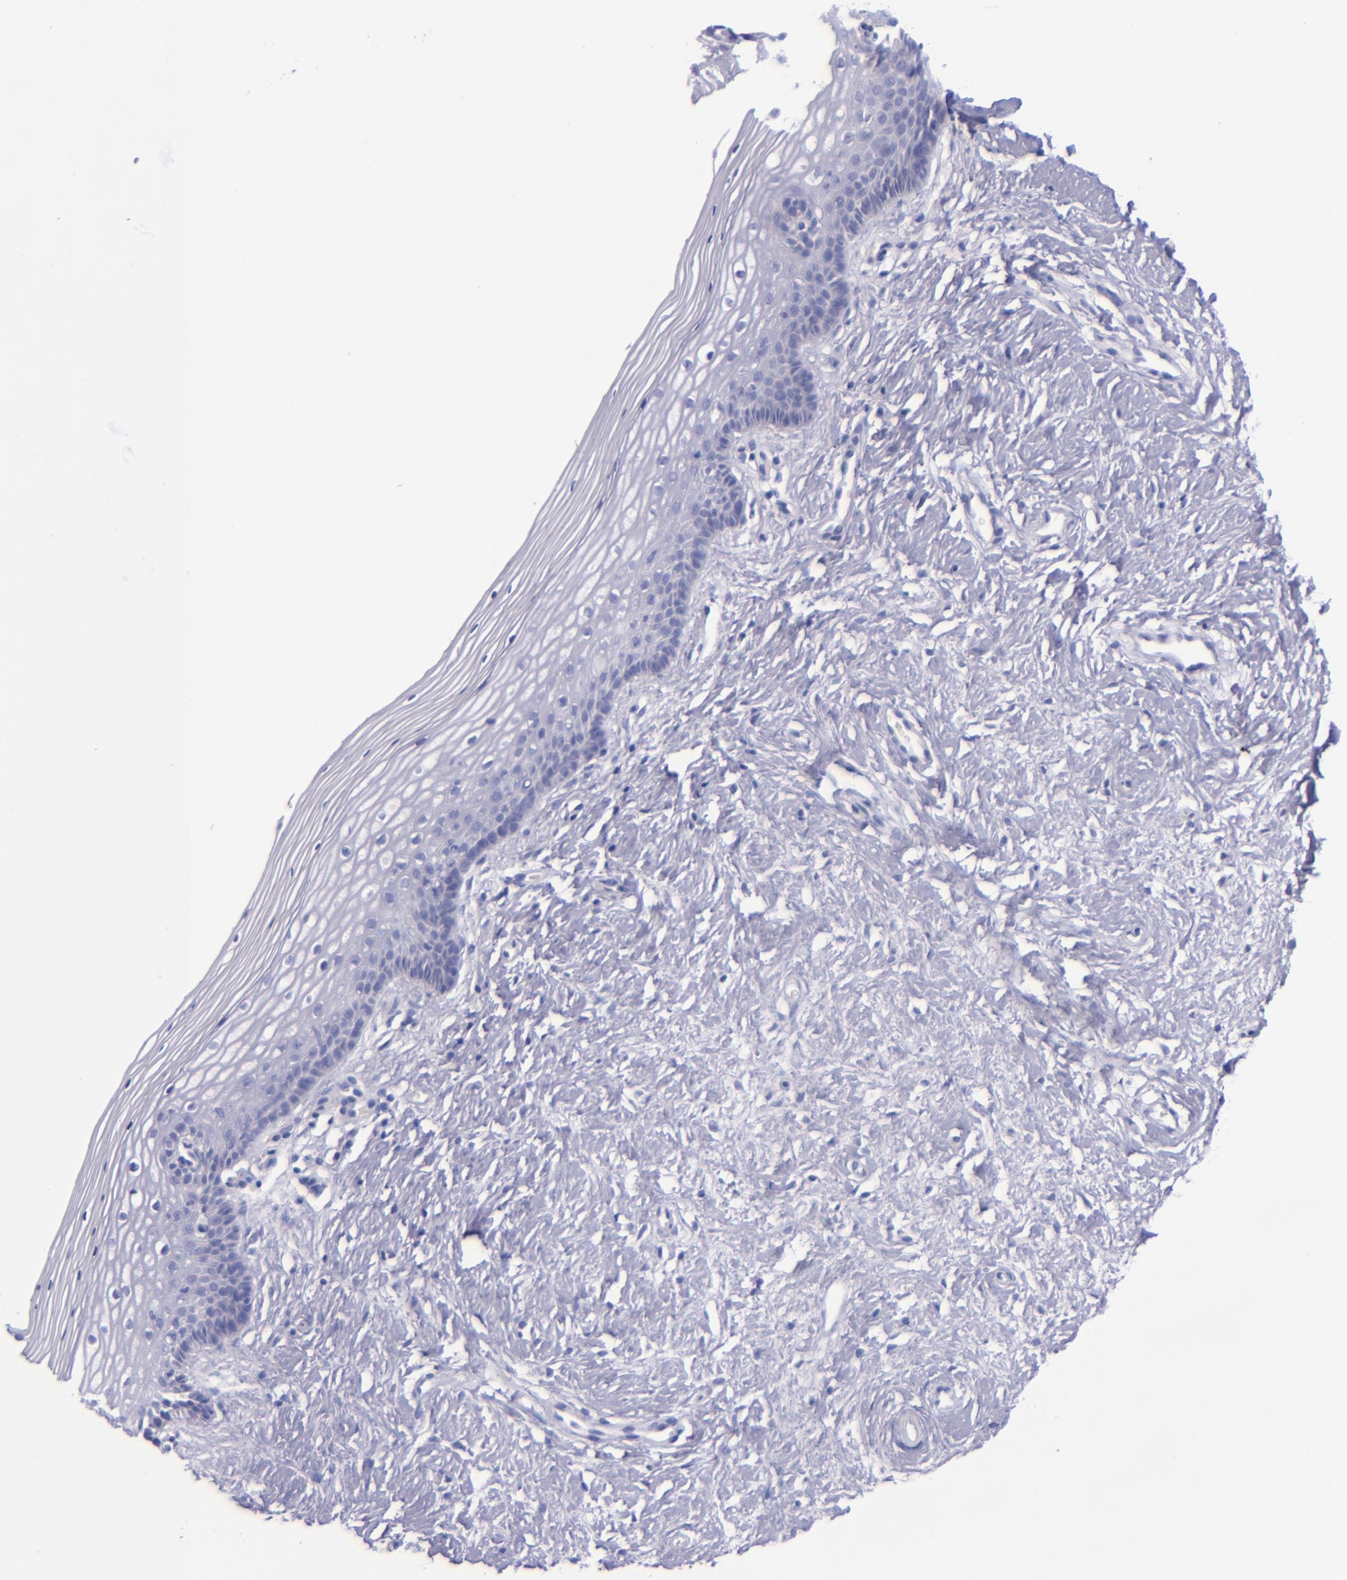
{"staining": {"intensity": "negative", "quantity": "none", "location": "none"}, "tissue": "vagina", "cell_type": "Squamous epithelial cells", "image_type": "normal", "snomed": [{"axis": "morphology", "description": "Normal tissue, NOS"}, {"axis": "topography", "description": "Vagina"}], "caption": "An IHC photomicrograph of normal vagina is shown. There is no staining in squamous epithelial cells of vagina.", "gene": "LAG3", "patient": {"sex": "female", "age": 46}}